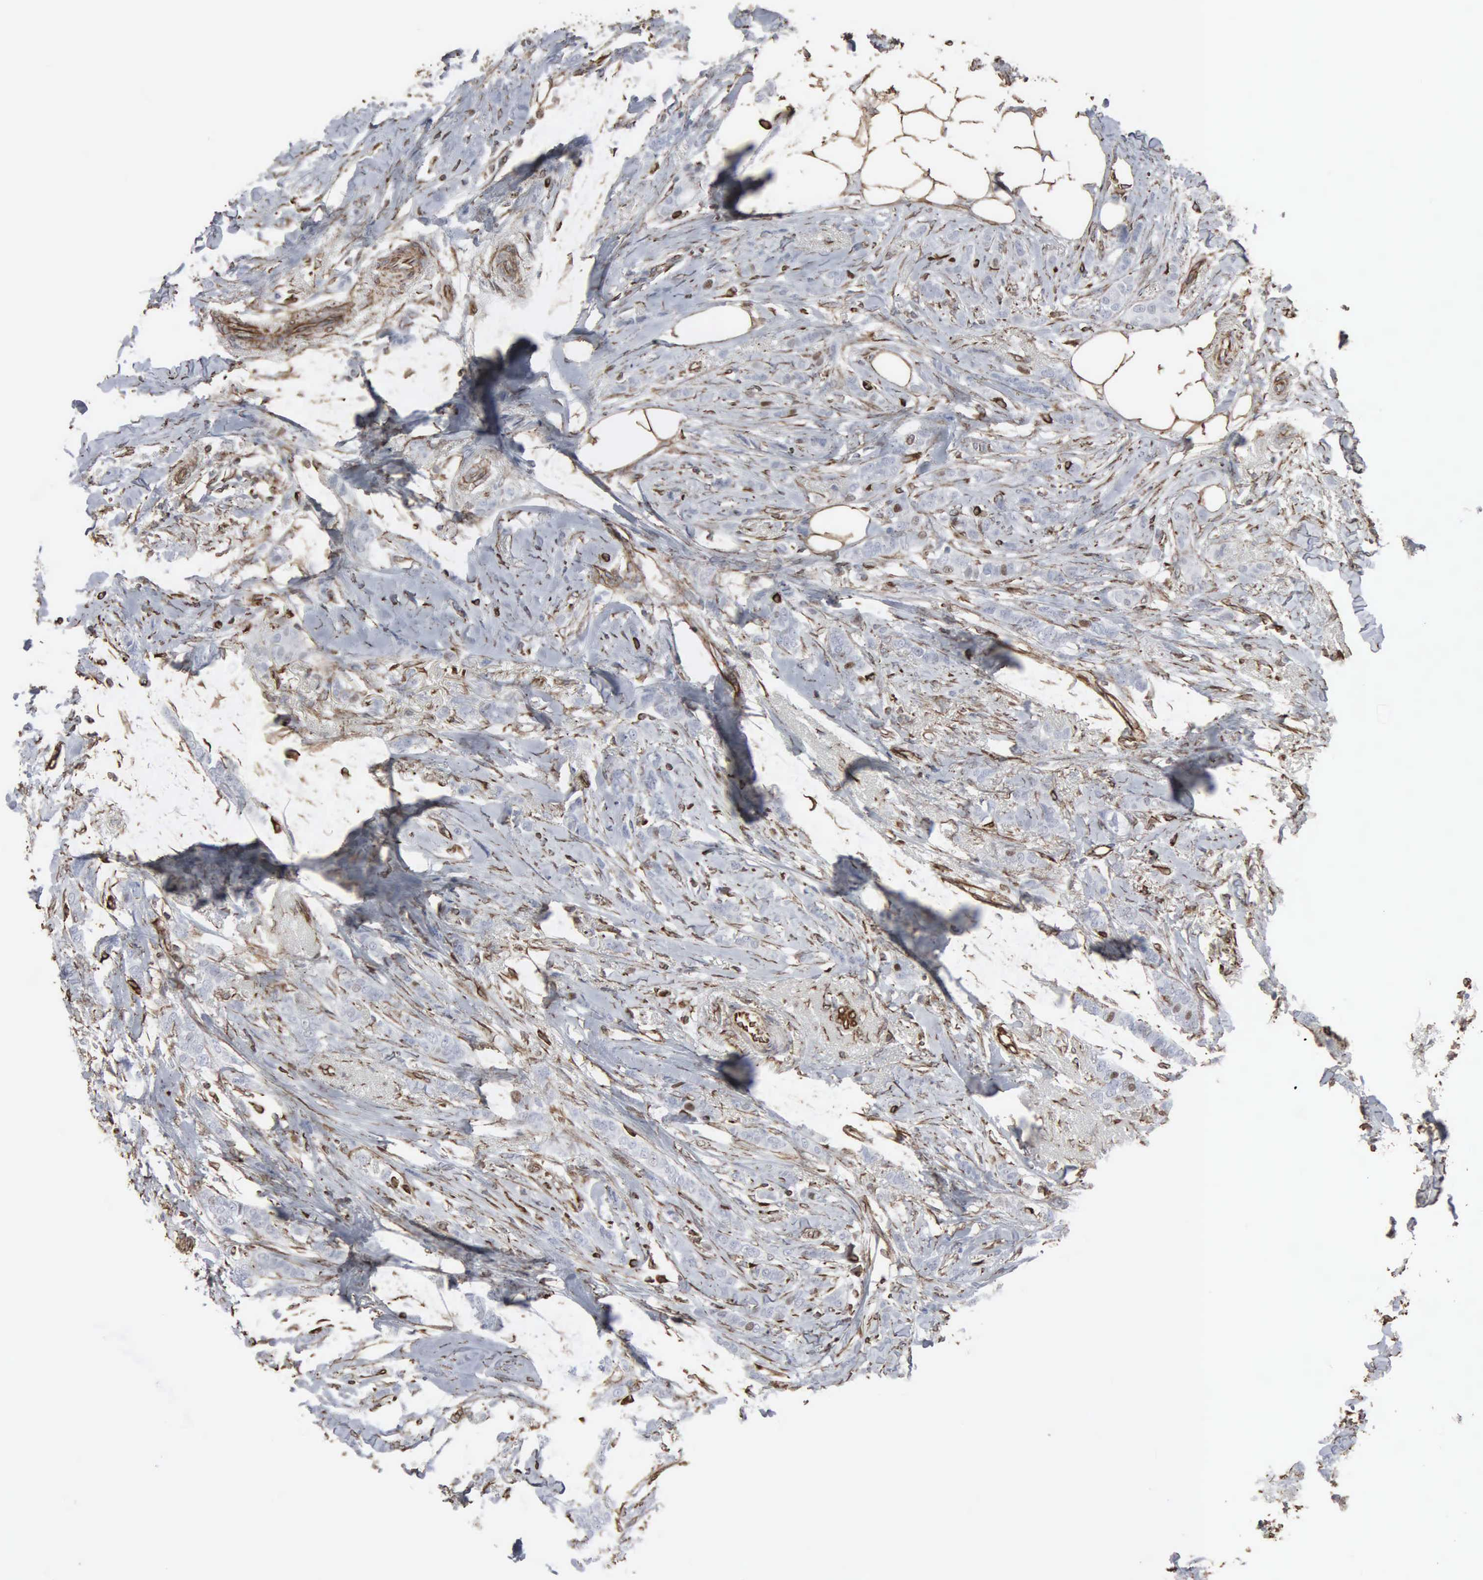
{"staining": {"intensity": "negative", "quantity": "none", "location": "none"}, "tissue": "breast cancer", "cell_type": "Tumor cells", "image_type": "cancer", "snomed": [{"axis": "morphology", "description": "Lobular carcinoma"}, {"axis": "topography", "description": "Breast"}], "caption": "This photomicrograph is of lobular carcinoma (breast) stained with immunohistochemistry to label a protein in brown with the nuclei are counter-stained blue. There is no positivity in tumor cells. (Stains: DAB immunohistochemistry (IHC) with hematoxylin counter stain, Microscopy: brightfield microscopy at high magnification).", "gene": "CCNE1", "patient": {"sex": "female", "age": 55}}